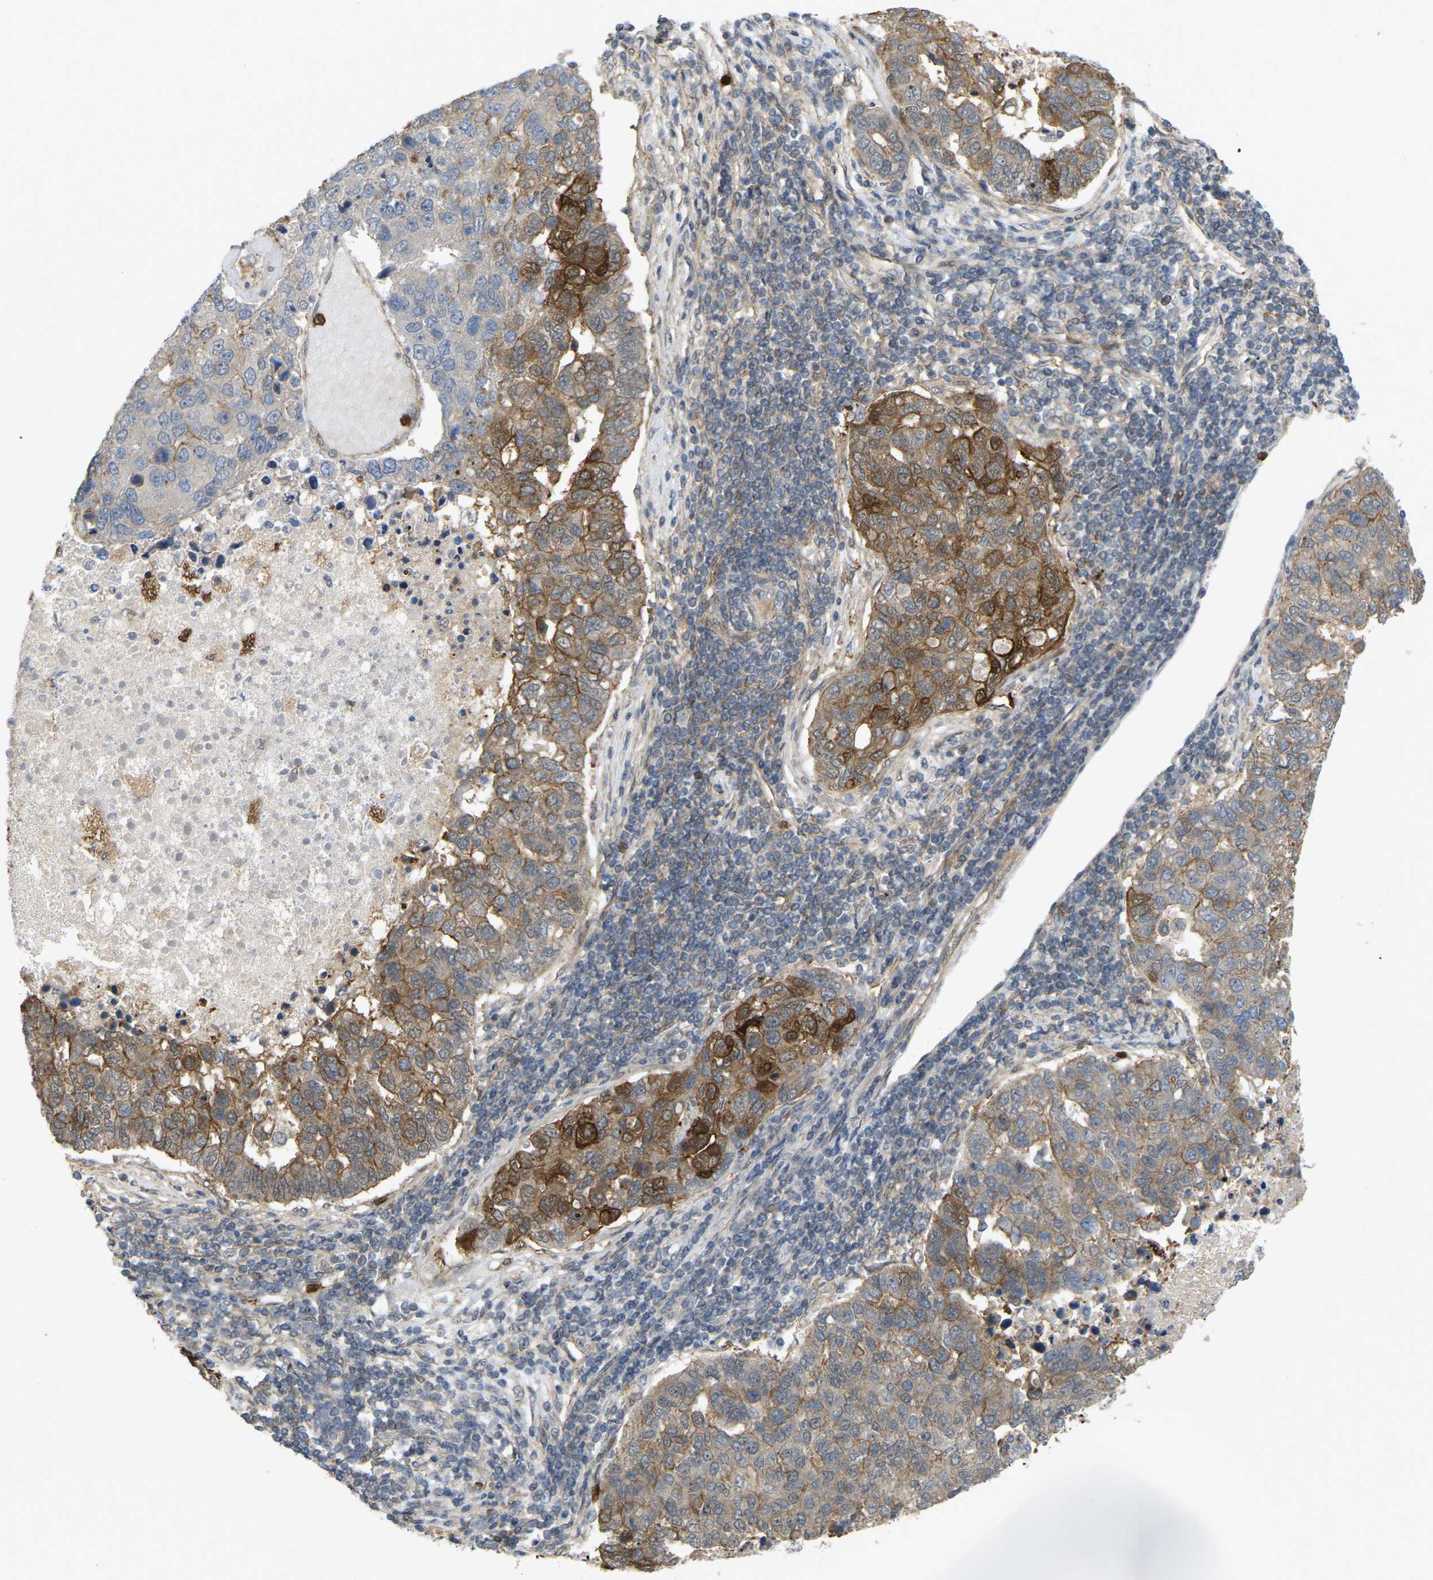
{"staining": {"intensity": "moderate", "quantity": "25%-75%", "location": "cytoplasmic/membranous"}, "tissue": "pancreatic cancer", "cell_type": "Tumor cells", "image_type": "cancer", "snomed": [{"axis": "morphology", "description": "Adenocarcinoma, NOS"}, {"axis": "topography", "description": "Pancreas"}], "caption": "The immunohistochemical stain labels moderate cytoplasmic/membranous positivity in tumor cells of pancreatic cancer tissue.", "gene": "SERPINB5", "patient": {"sex": "female", "age": 61}}